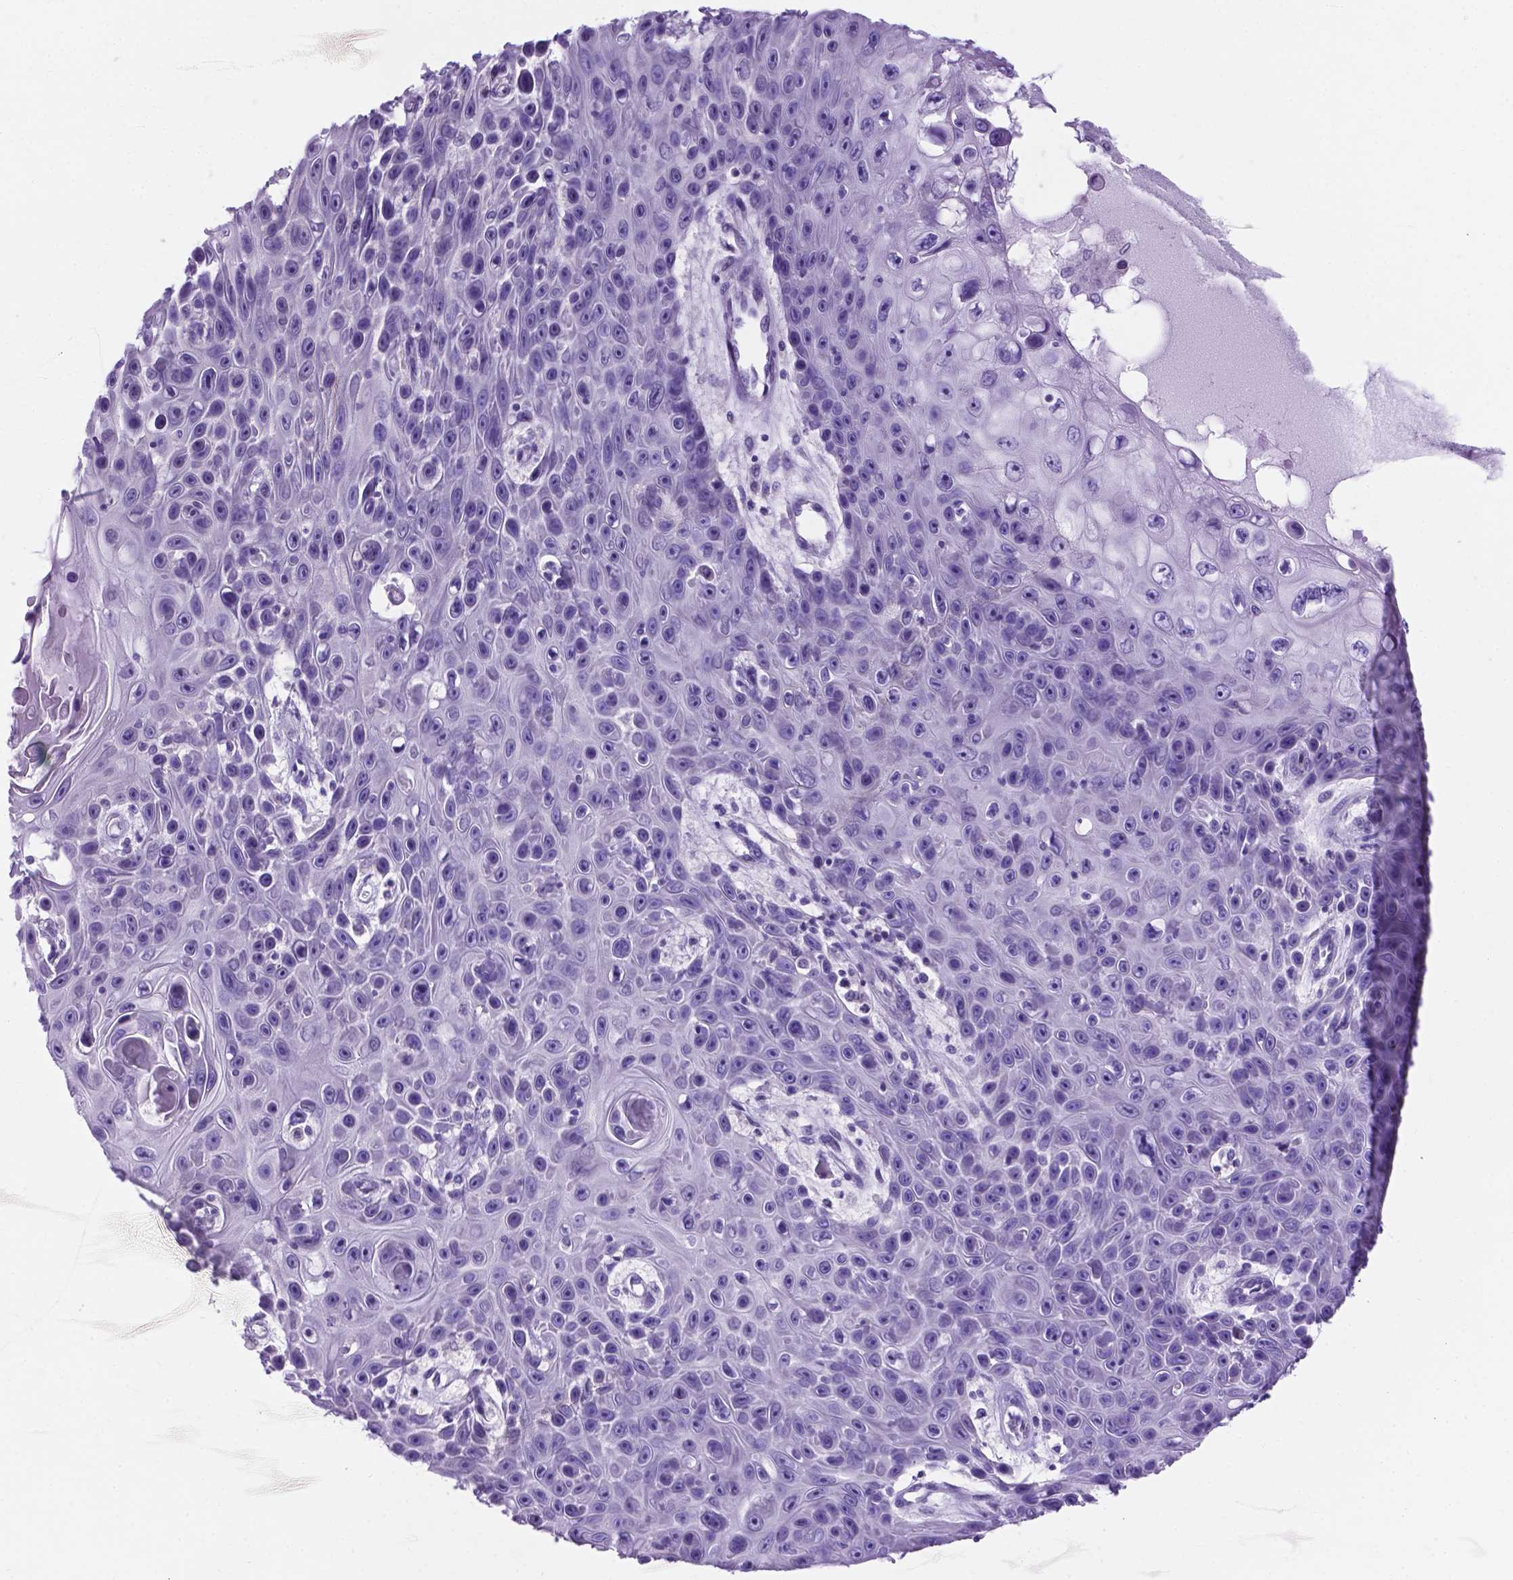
{"staining": {"intensity": "negative", "quantity": "none", "location": "none"}, "tissue": "skin cancer", "cell_type": "Tumor cells", "image_type": "cancer", "snomed": [{"axis": "morphology", "description": "Squamous cell carcinoma, NOS"}, {"axis": "topography", "description": "Skin"}], "caption": "An immunohistochemistry (IHC) micrograph of skin cancer is shown. There is no staining in tumor cells of skin cancer.", "gene": "TMEM210", "patient": {"sex": "male", "age": 82}}